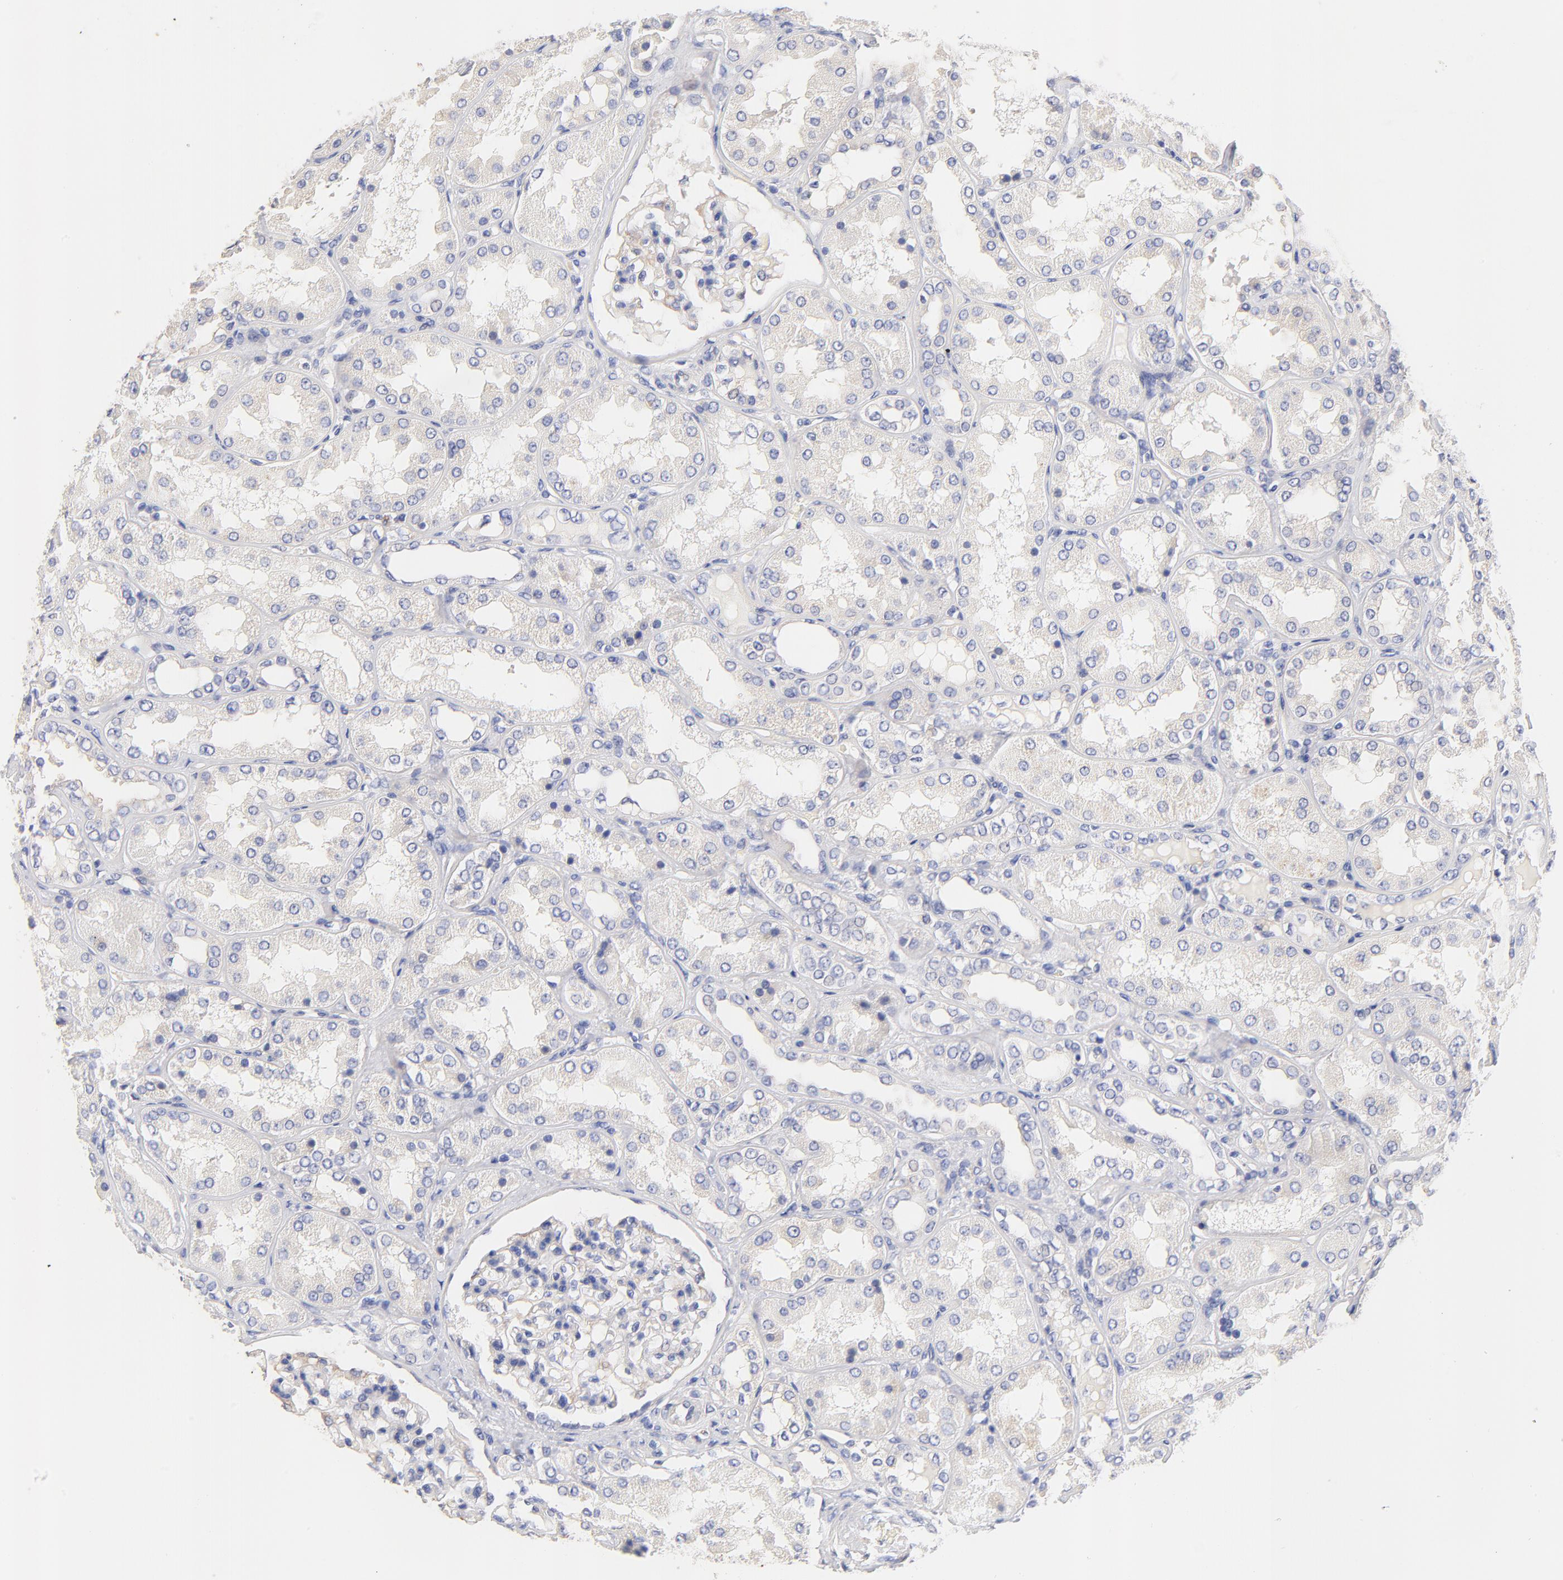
{"staining": {"intensity": "weak", "quantity": ">75%", "location": "cytoplasmic/membranous"}, "tissue": "kidney", "cell_type": "Cells in glomeruli", "image_type": "normal", "snomed": [{"axis": "morphology", "description": "Normal tissue, NOS"}, {"axis": "topography", "description": "Kidney"}], "caption": "This is a photomicrograph of immunohistochemistry staining of normal kidney, which shows weak expression in the cytoplasmic/membranous of cells in glomeruli.", "gene": "HS3ST1", "patient": {"sex": "female", "age": 56}}